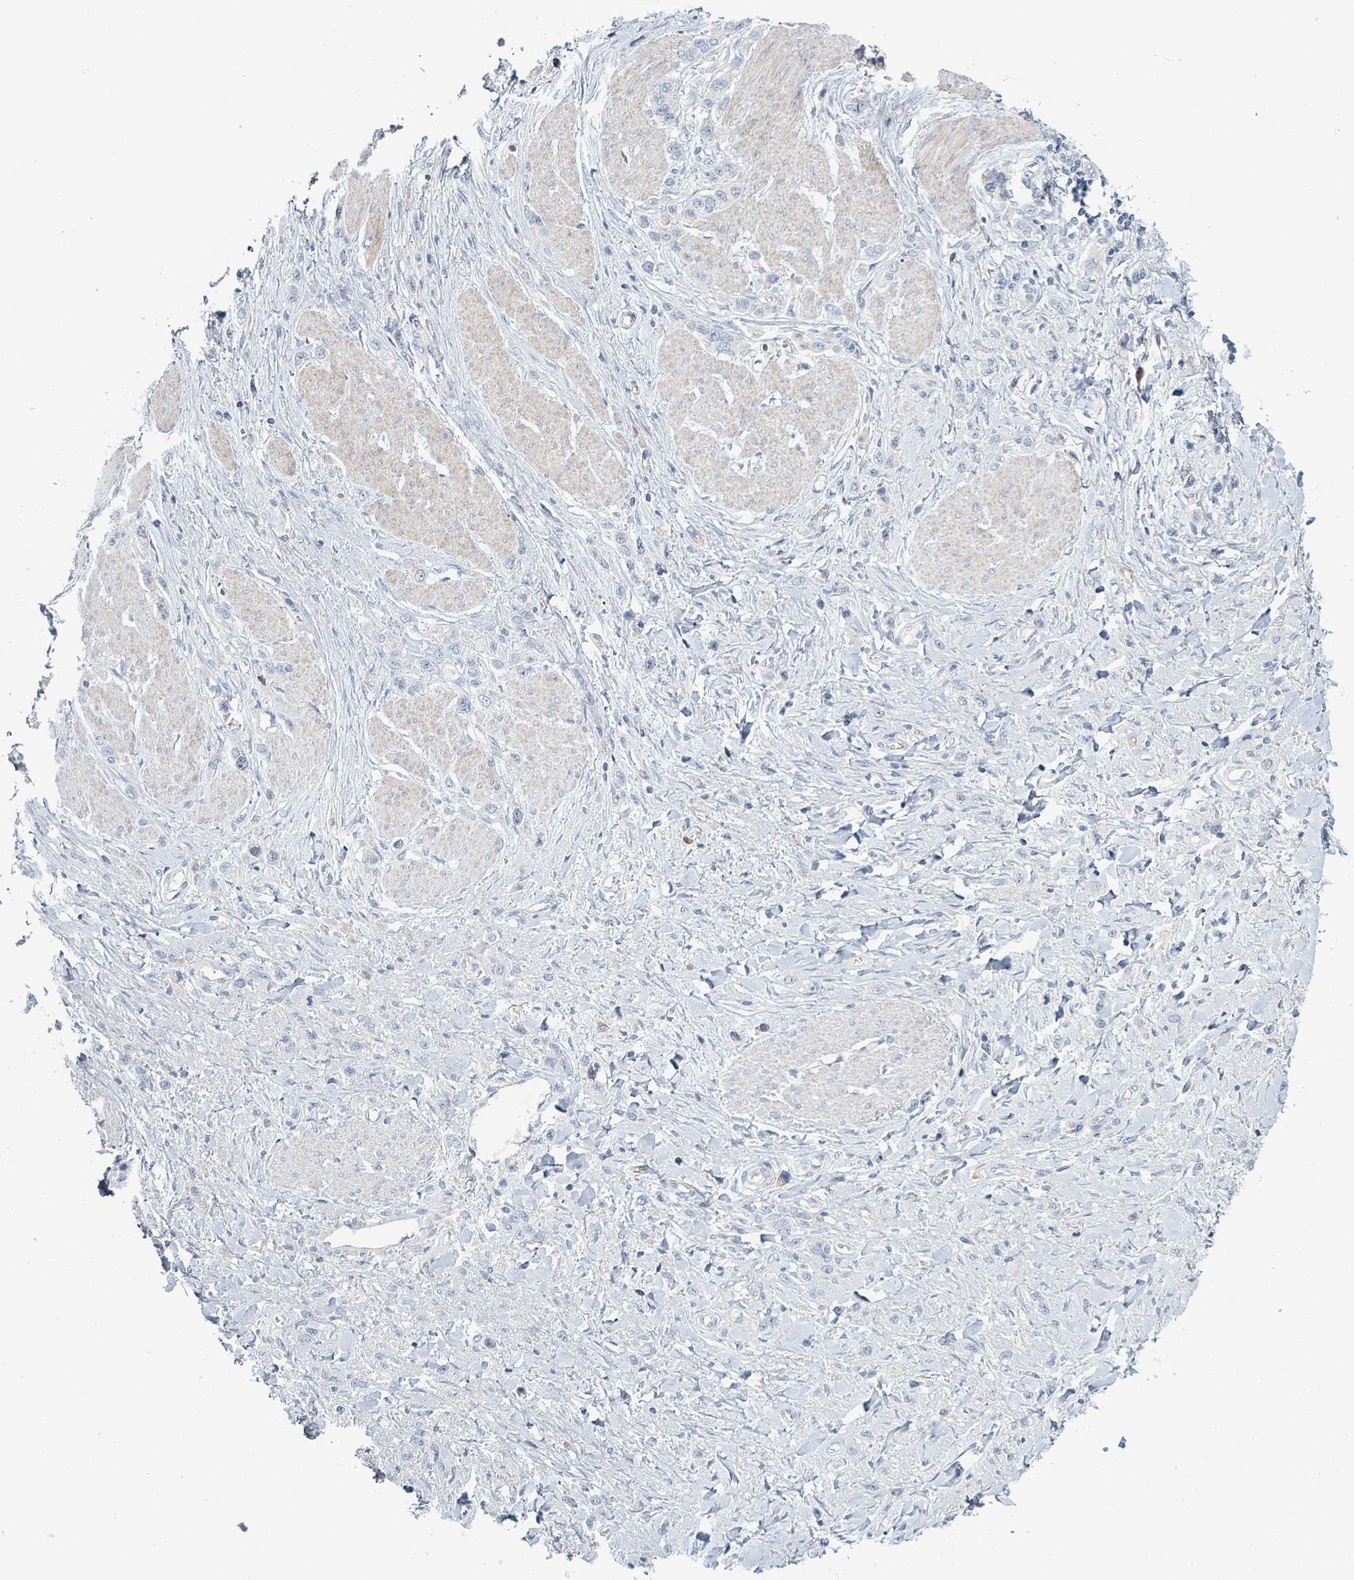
{"staining": {"intensity": "negative", "quantity": "none", "location": "none"}, "tissue": "stomach cancer", "cell_type": "Tumor cells", "image_type": "cancer", "snomed": [{"axis": "morphology", "description": "Adenocarcinoma, NOS"}, {"axis": "topography", "description": "Stomach"}], "caption": "Adenocarcinoma (stomach) was stained to show a protein in brown. There is no significant expression in tumor cells. The staining is performed using DAB (3,3'-diaminobenzidine) brown chromogen with nuclei counter-stained in using hematoxylin.", "gene": "RAB33B", "patient": {"sex": "female", "age": 65}}